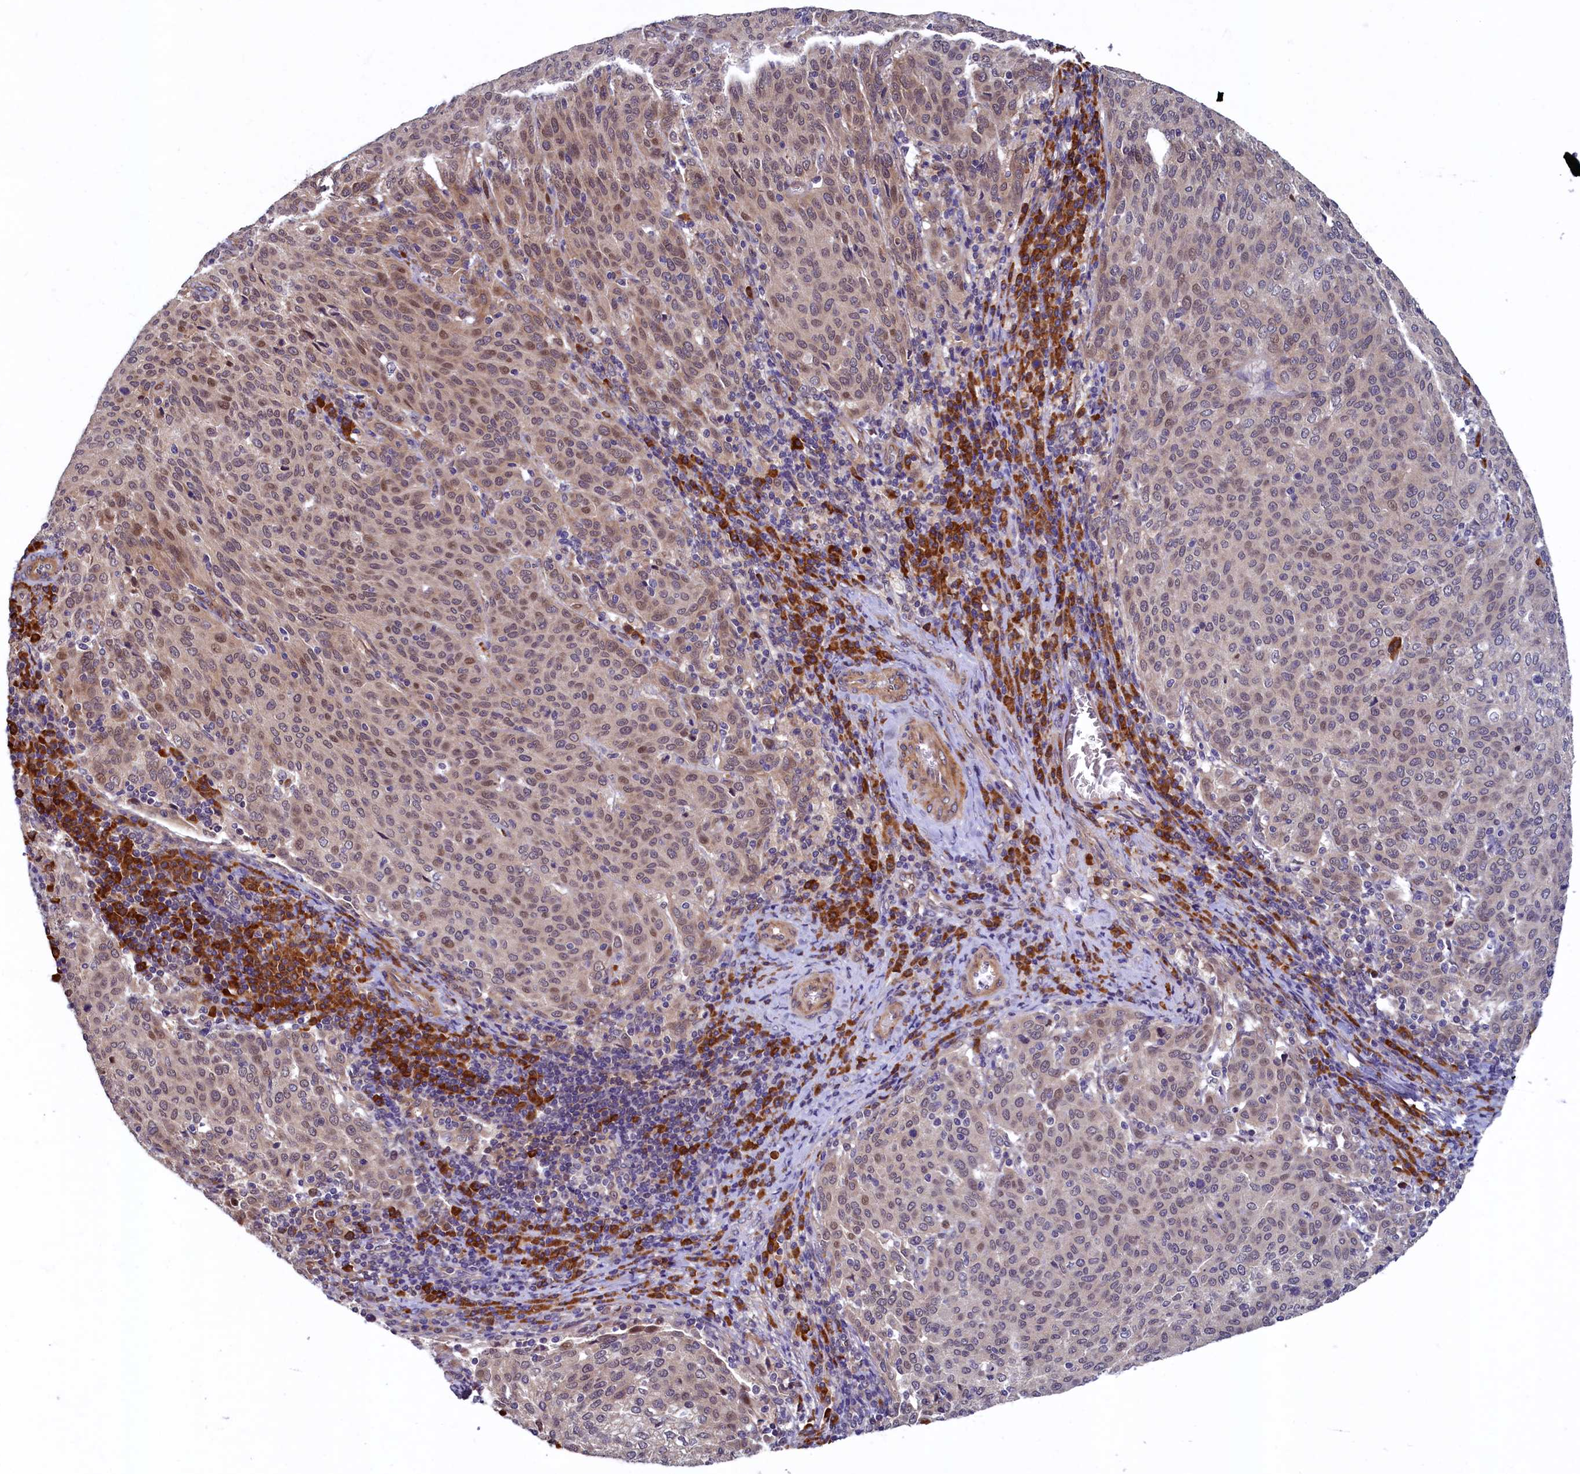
{"staining": {"intensity": "weak", "quantity": "25%-75%", "location": "nuclear"}, "tissue": "cervical cancer", "cell_type": "Tumor cells", "image_type": "cancer", "snomed": [{"axis": "morphology", "description": "Squamous cell carcinoma, NOS"}, {"axis": "topography", "description": "Cervix"}], "caption": "Tumor cells show low levels of weak nuclear expression in about 25%-75% of cells in human cervical cancer.", "gene": "SLC16A14", "patient": {"sex": "female", "age": 46}}